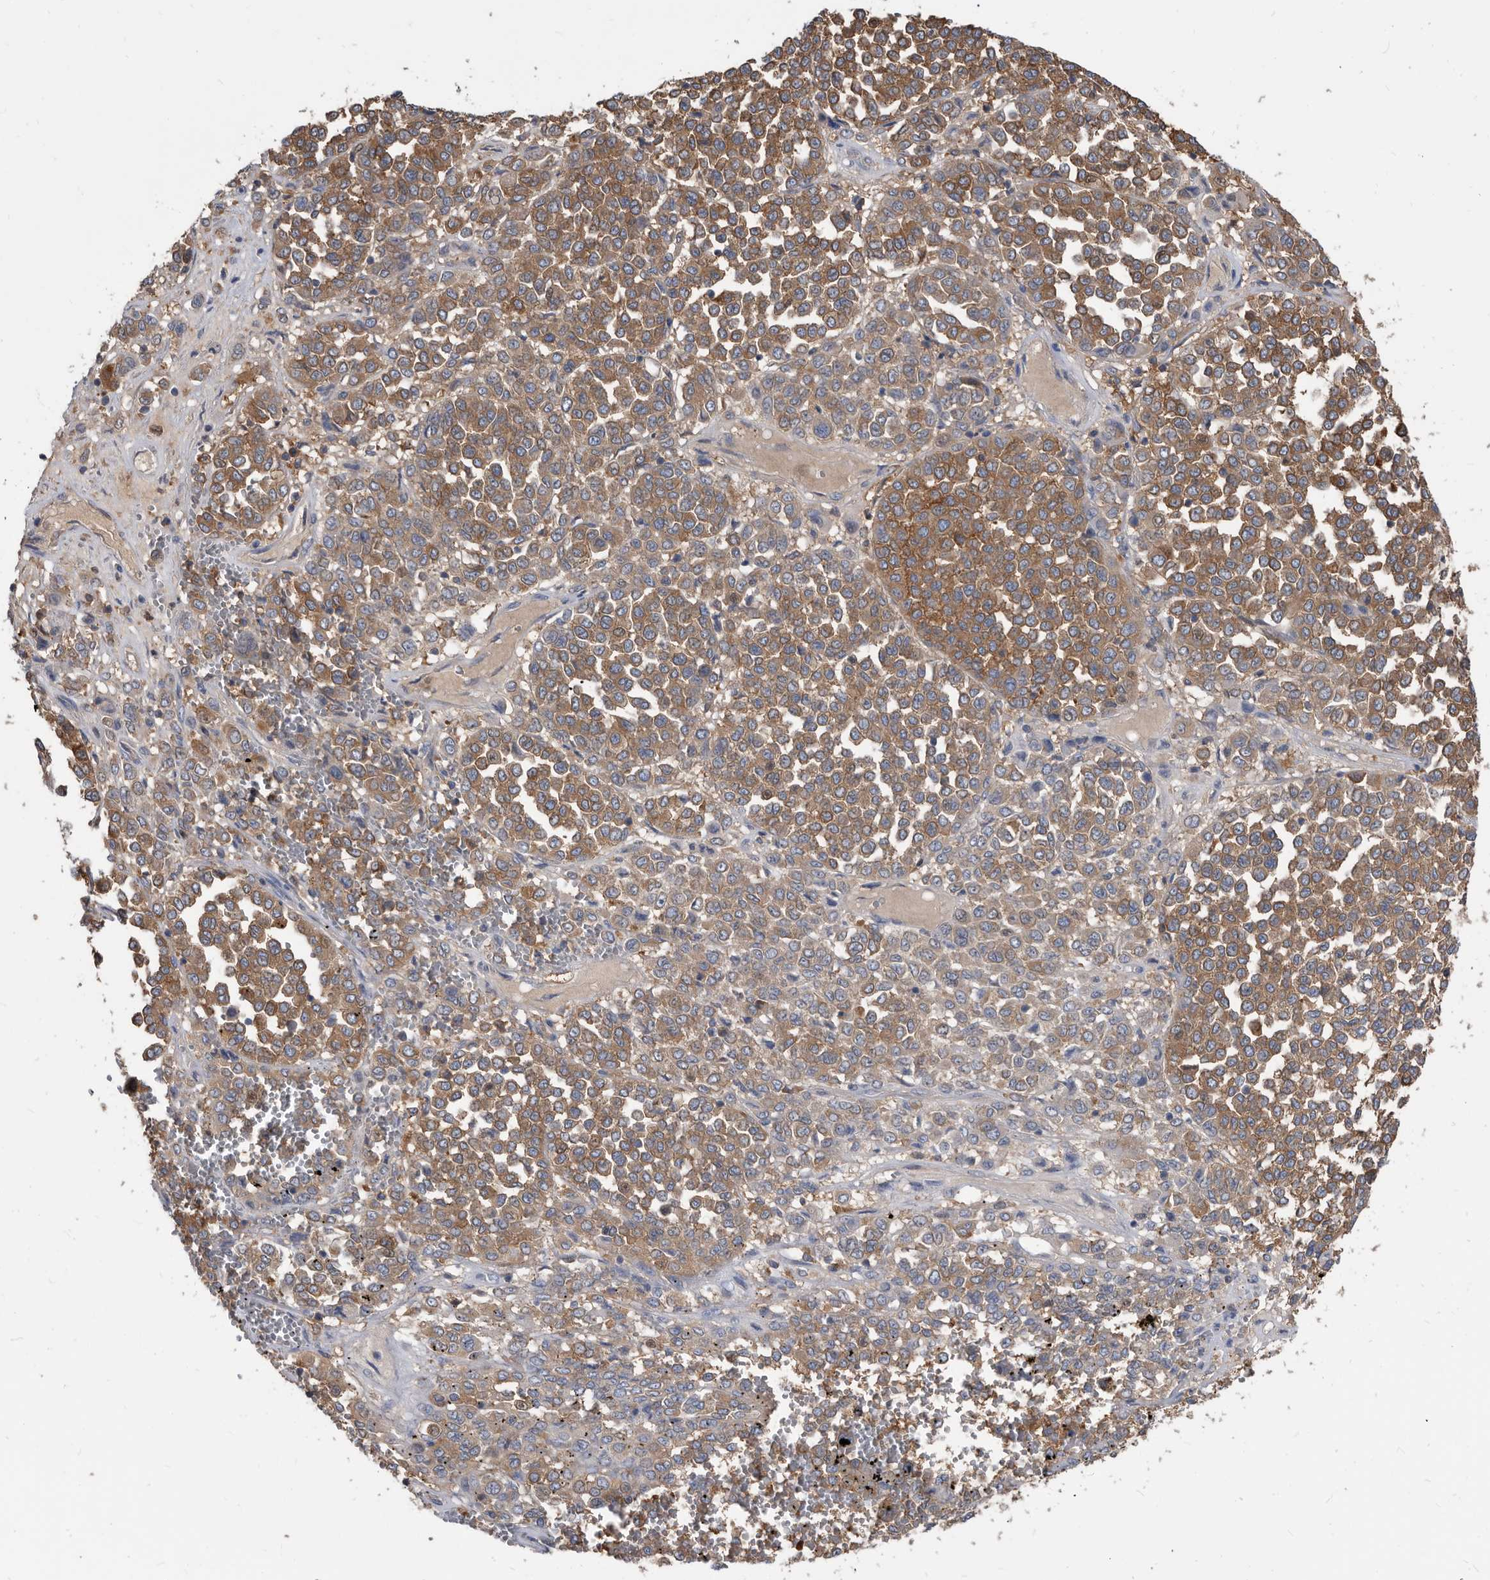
{"staining": {"intensity": "moderate", "quantity": ">75%", "location": "cytoplasmic/membranous"}, "tissue": "melanoma", "cell_type": "Tumor cells", "image_type": "cancer", "snomed": [{"axis": "morphology", "description": "Malignant melanoma, Metastatic site"}, {"axis": "topography", "description": "Pancreas"}], "caption": "Immunohistochemical staining of human malignant melanoma (metastatic site) demonstrates medium levels of moderate cytoplasmic/membranous protein expression in approximately >75% of tumor cells.", "gene": "APEH", "patient": {"sex": "female", "age": 30}}